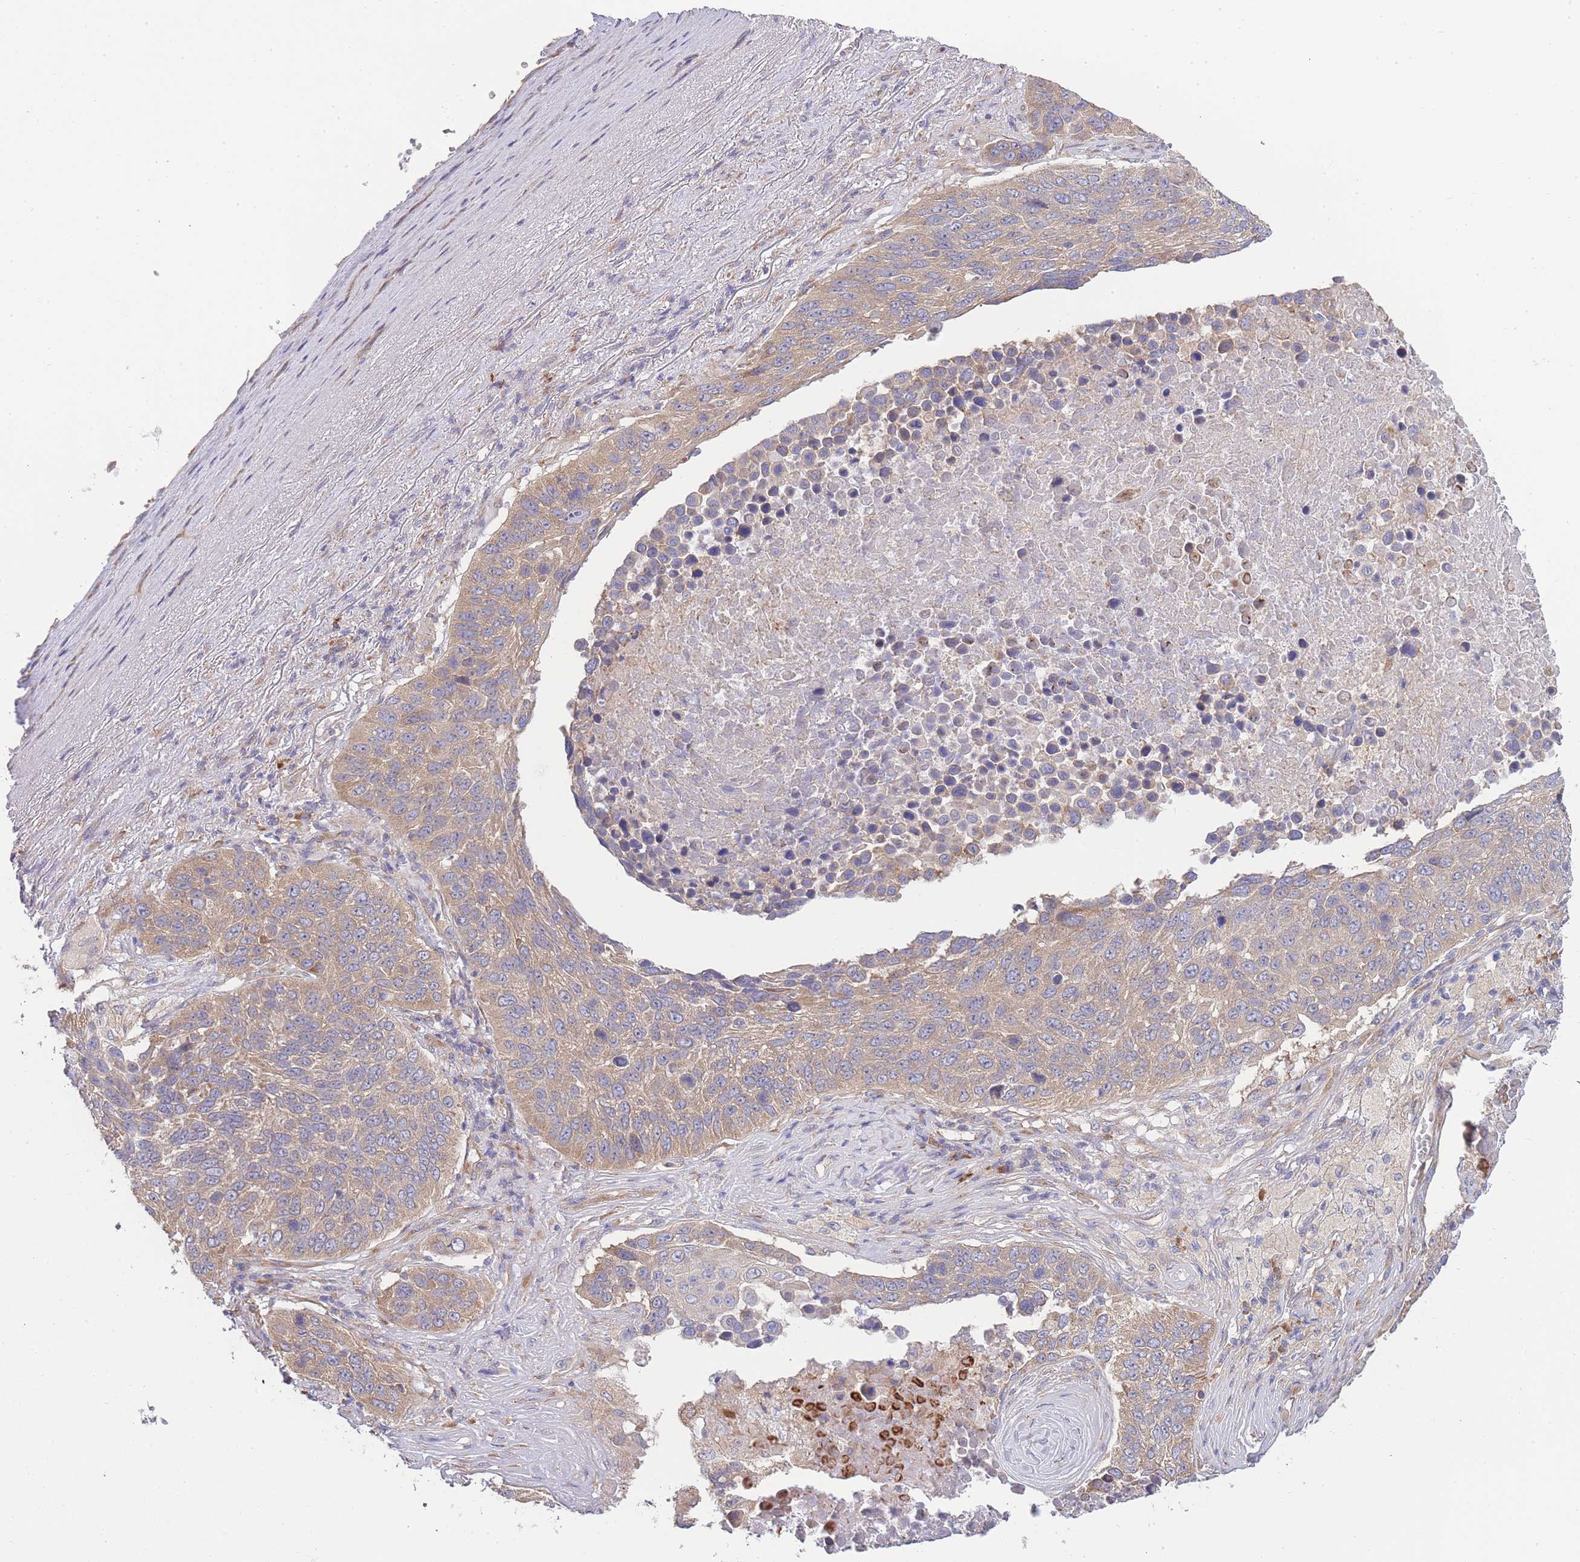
{"staining": {"intensity": "moderate", "quantity": ">75%", "location": "cytoplasmic/membranous"}, "tissue": "lung cancer", "cell_type": "Tumor cells", "image_type": "cancer", "snomed": [{"axis": "morphology", "description": "Normal tissue, NOS"}, {"axis": "morphology", "description": "Squamous cell carcinoma, NOS"}, {"axis": "topography", "description": "Lymph node"}, {"axis": "topography", "description": "Lung"}], "caption": "IHC image of lung squamous cell carcinoma stained for a protein (brown), which demonstrates medium levels of moderate cytoplasmic/membranous staining in about >75% of tumor cells.", "gene": "BEX1", "patient": {"sex": "male", "age": 66}}